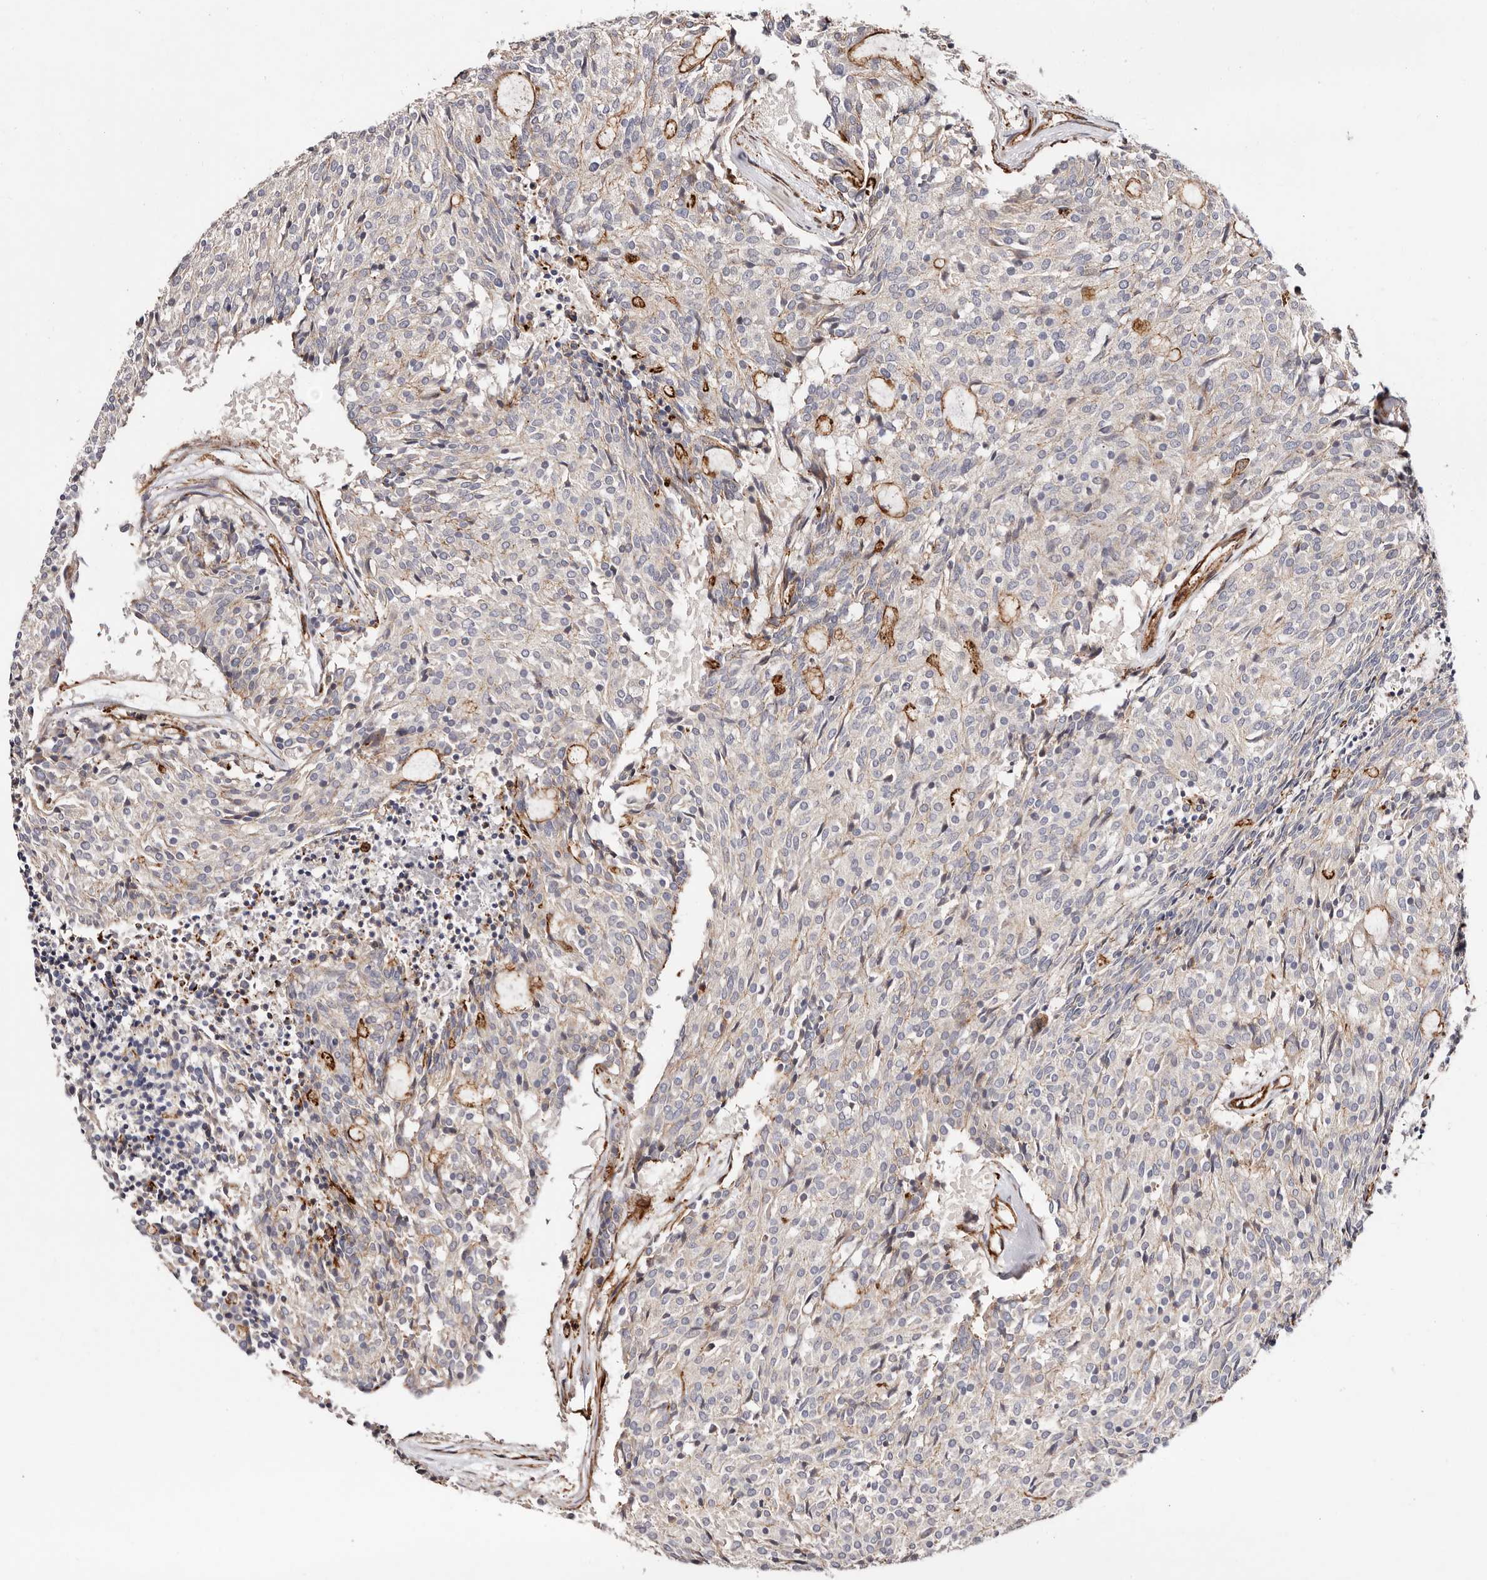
{"staining": {"intensity": "moderate", "quantity": "<25%", "location": "cytoplasmic/membranous"}, "tissue": "carcinoid", "cell_type": "Tumor cells", "image_type": "cancer", "snomed": [{"axis": "morphology", "description": "Carcinoid, malignant, NOS"}, {"axis": "topography", "description": "Pancreas"}], "caption": "The immunohistochemical stain shows moderate cytoplasmic/membranous staining in tumor cells of malignant carcinoid tissue.", "gene": "PTPN22", "patient": {"sex": "female", "age": 54}}